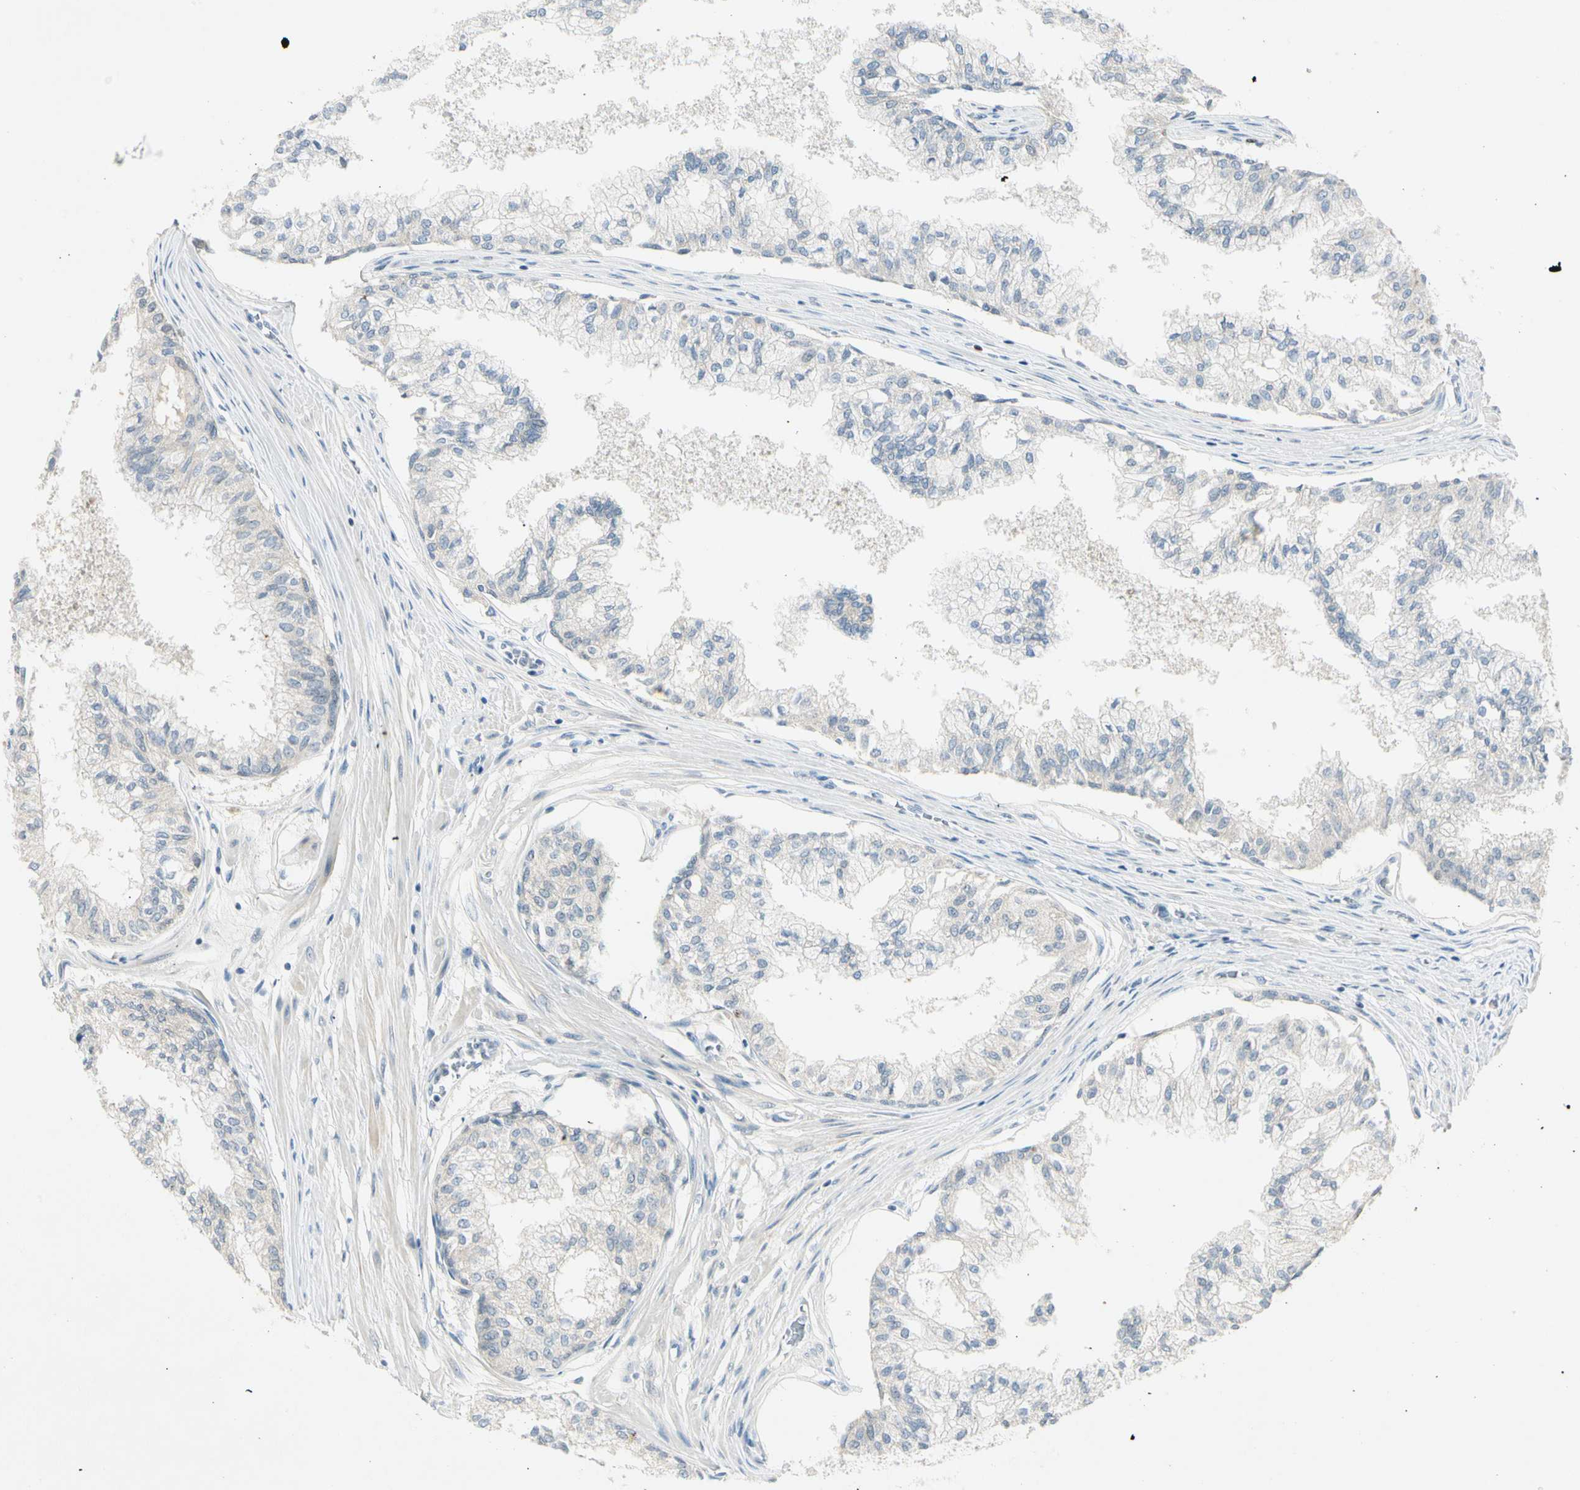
{"staining": {"intensity": "moderate", "quantity": "<25%", "location": "nuclear"}, "tissue": "prostate", "cell_type": "Glandular cells", "image_type": "normal", "snomed": [{"axis": "morphology", "description": "Normal tissue, NOS"}, {"axis": "topography", "description": "Prostate"}, {"axis": "topography", "description": "Seminal veicle"}], "caption": "This is a micrograph of IHC staining of normal prostate, which shows moderate staining in the nuclear of glandular cells.", "gene": "PITX1", "patient": {"sex": "male", "age": 60}}